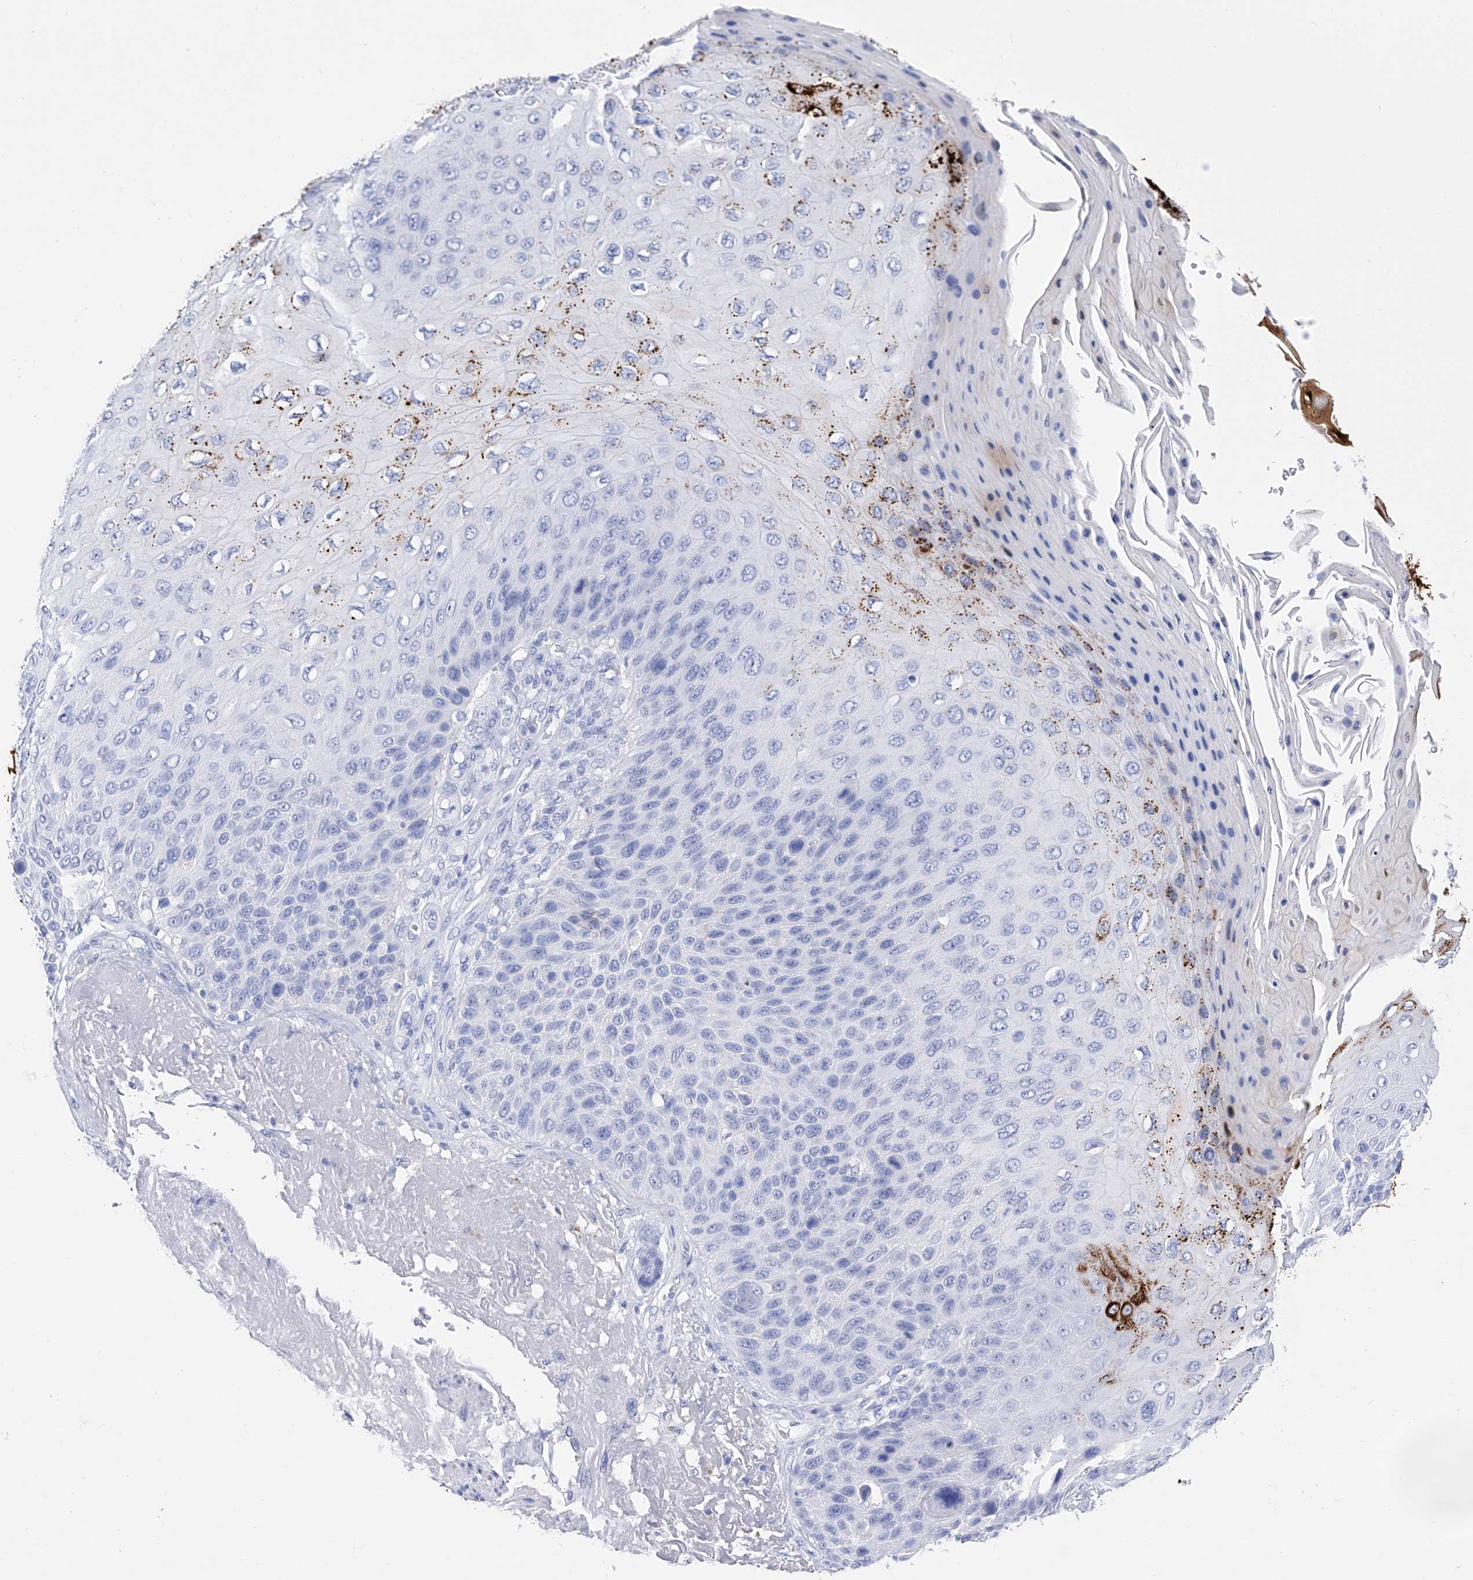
{"staining": {"intensity": "strong", "quantity": "<25%", "location": "cytoplasmic/membranous"}, "tissue": "skin cancer", "cell_type": "Tumor cells", "image_type": "cancer", "snomed": [{"axis": "morphology", "description": "Squamous cell carcinoma, NOS"}, {"axis": "topography", "description": "Skin"}], "caption": "Immunohistochemistry (IHC) histopathology image of neoplastic tissue: skin cancer (squamous cell carcinoma) stained using immunohistochemistry (IHC) reveals medium levels of strong protein expression localized specifically in the cytoplasmic/membranous of tumor cells, appearing as a cytoplasmic/membranous brown color.", "gene": "FLG", "patient": {"sex": "female", "age": 88}}